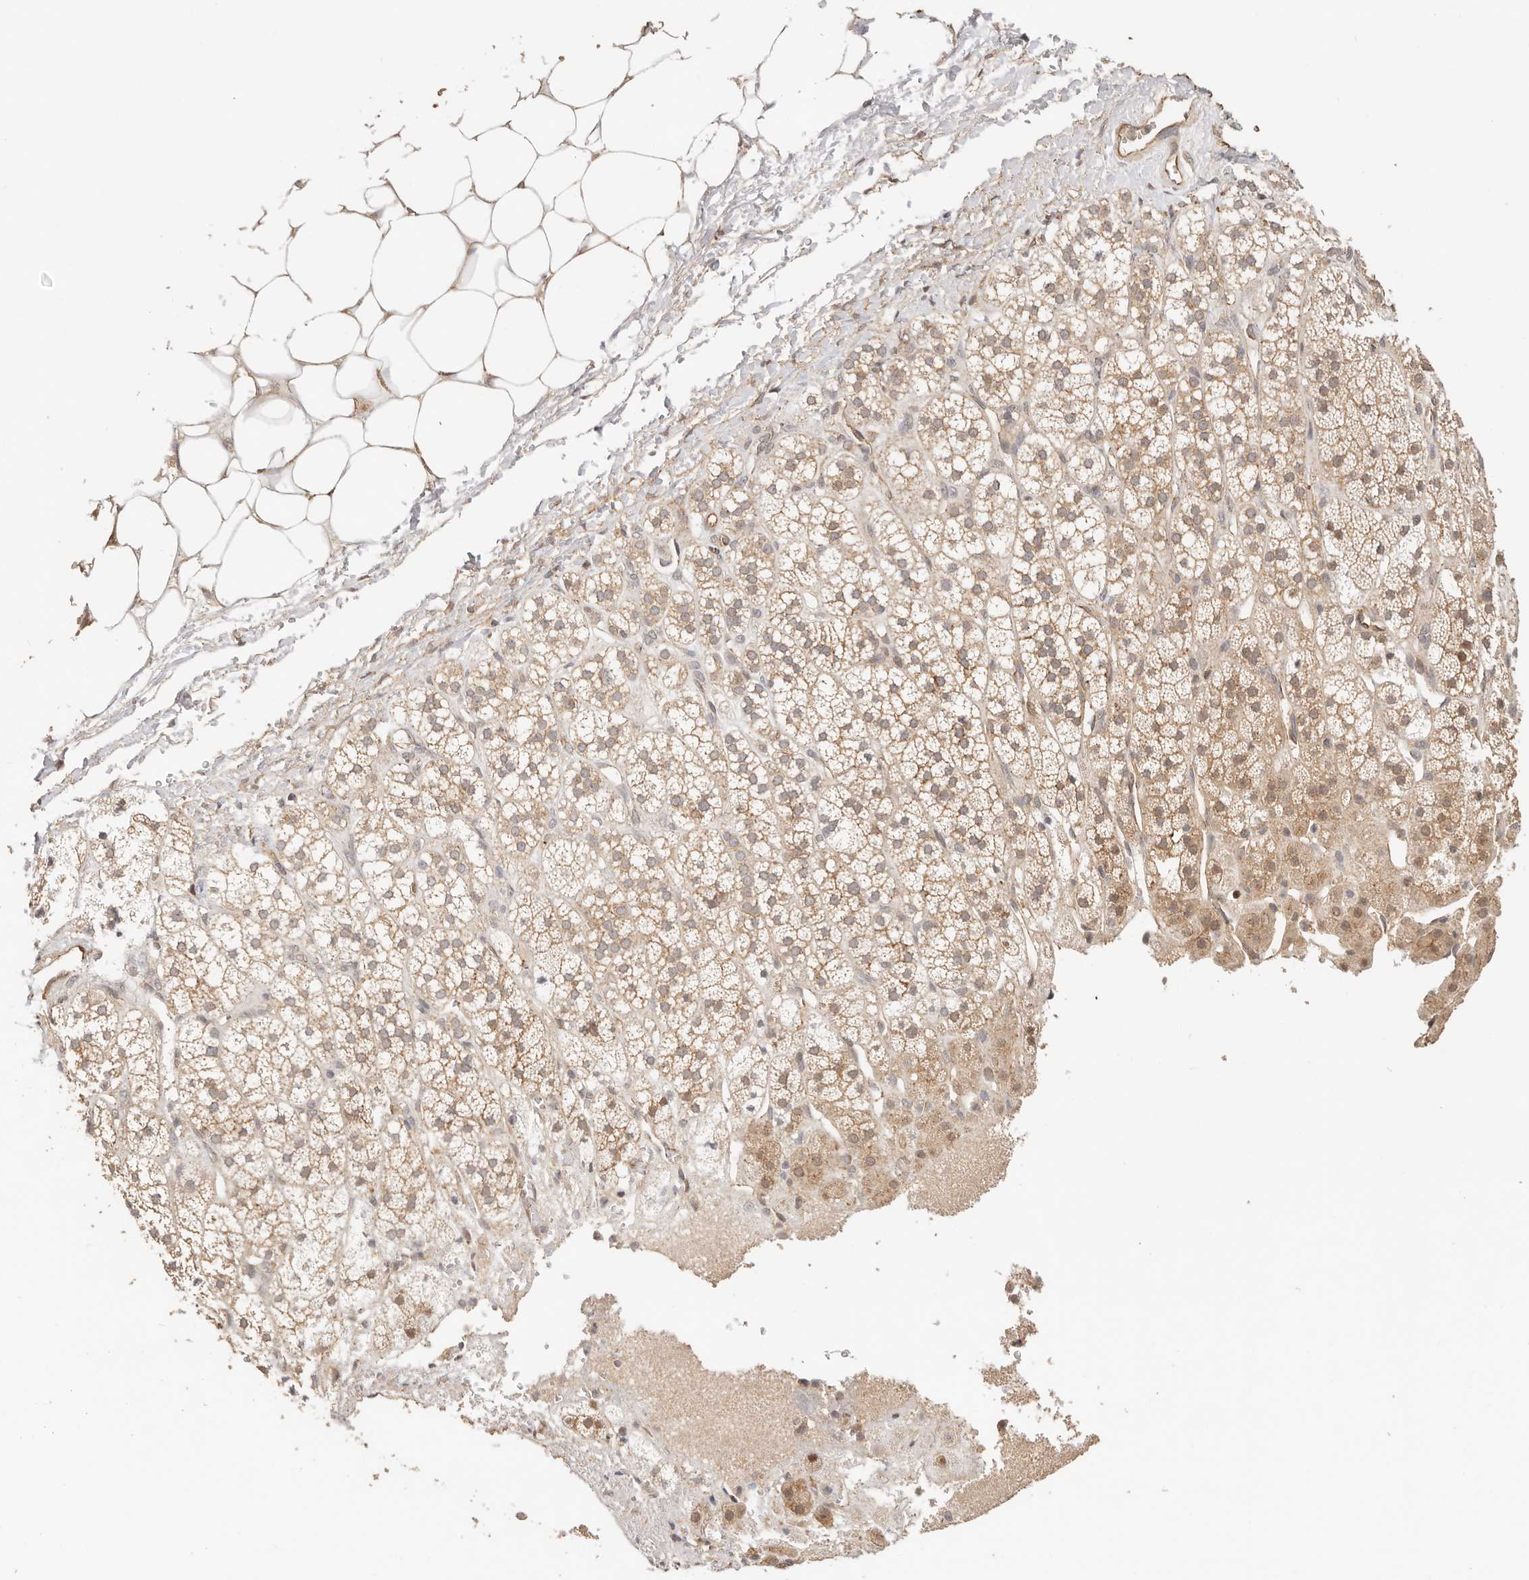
{"staining": {"intensity": "weak", "quantity": ">75%", "location": "cytoplasmic/membranous,nuclear"}, "tissue": "adrenal gland", "cell_type": "Glandular cells", "image_type": "normal", "snomed": [{"axis": "morphology", "description": "Normal tissue, NOS"}, {"axis": "topography", "description": "Adrenal gland"}], "caption": "Human adrenal gland stained with a brown dye demonstrates weak cytoplasmic/membranous,nuclear positive expression in approximately >75% of glandular cells.", "gene": "AFDN", "patient": {"sex": "male", "age": 56}}